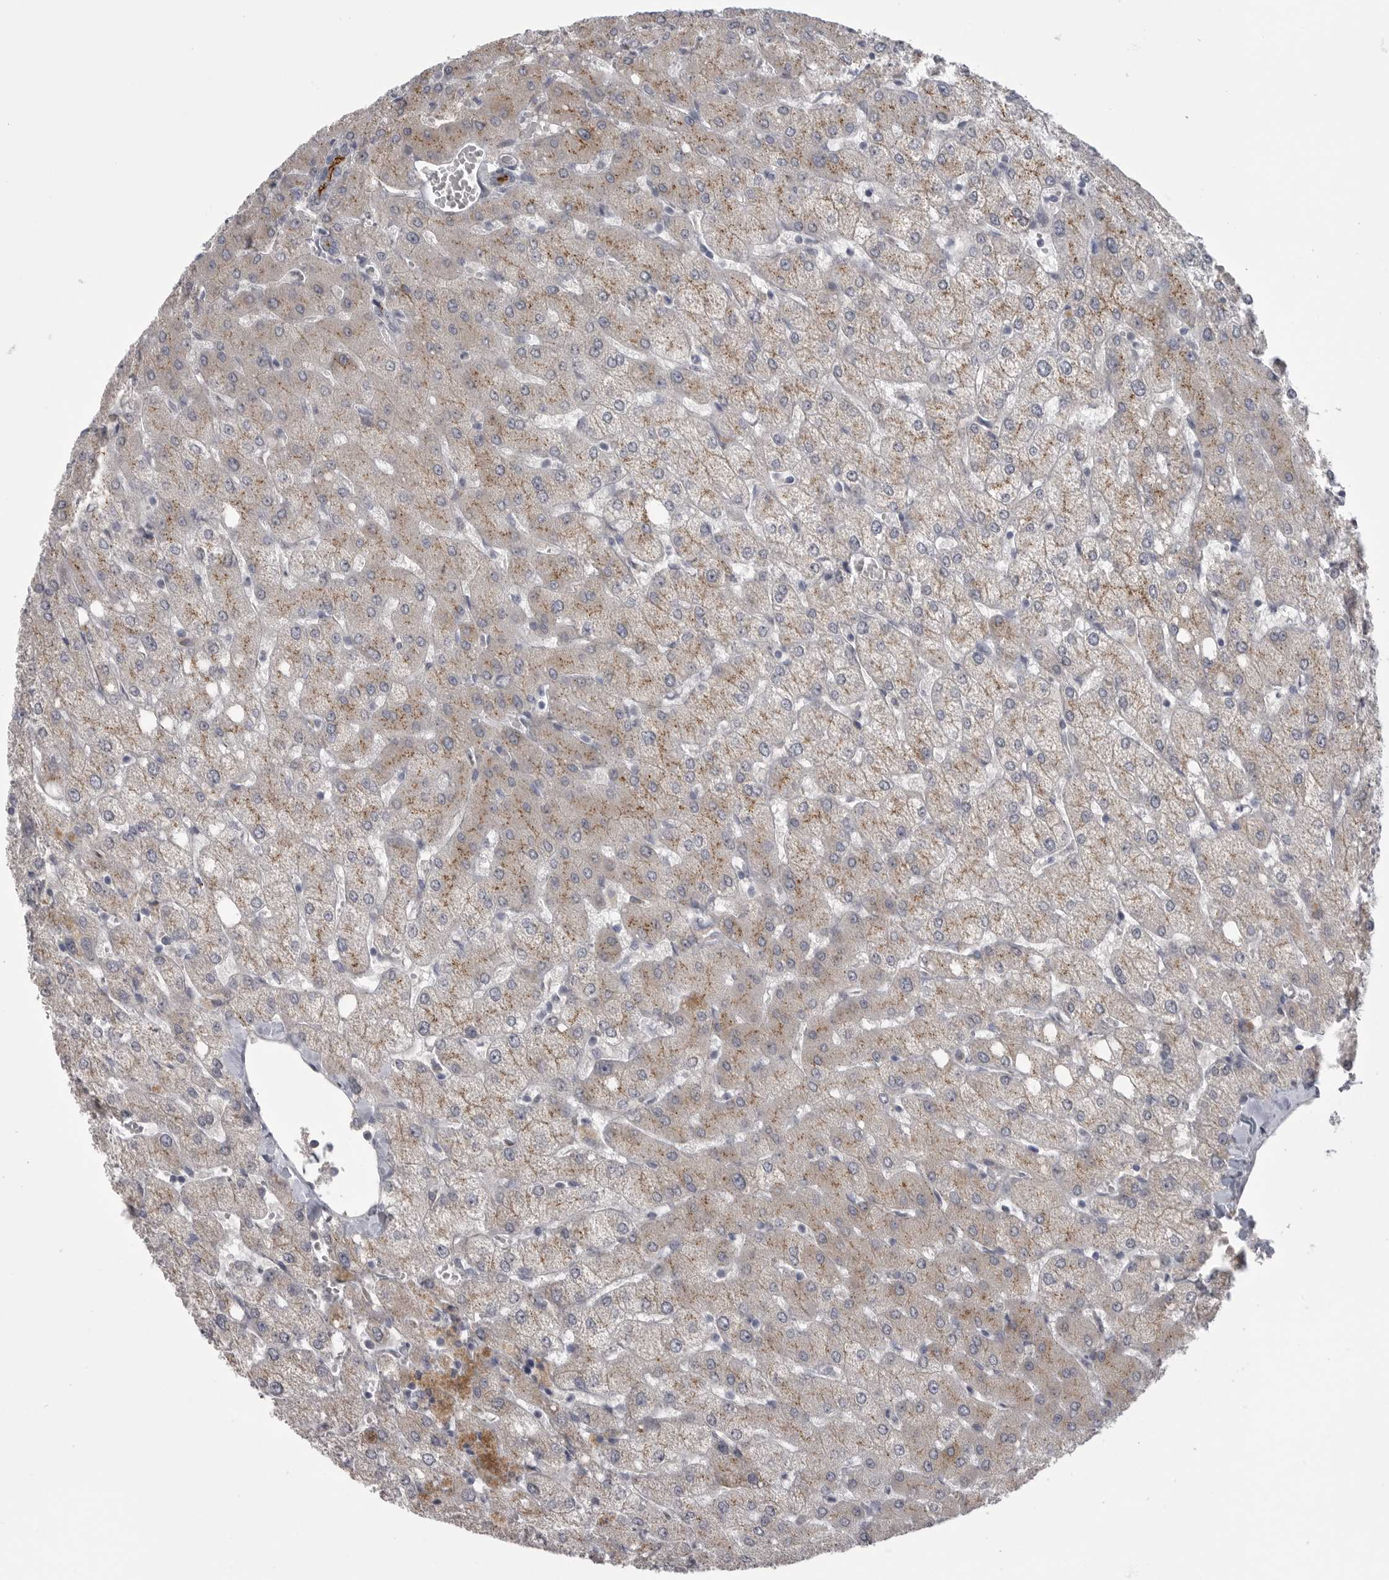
{"staining": {"intensity": "moderate", "quantity": "25%-75%", "location": "cytoplasmic/membranous"}, "tissue": "liver", "cell_type": "Cholangiocytes", "image_type": "normal", "snomed": [{"axis": "morphology", "description": "Normal tissue, NOS"}, {"axis": "topography", "description": "Liver"}], "caption": "IHC of benign human liver exhibits medium levels of moderate cytoplasmic/membranous positivity in about 25%-75% of cholangiocytes.", "gene": "SERPING1", "patient": {"sex": "female", "age": 54}}